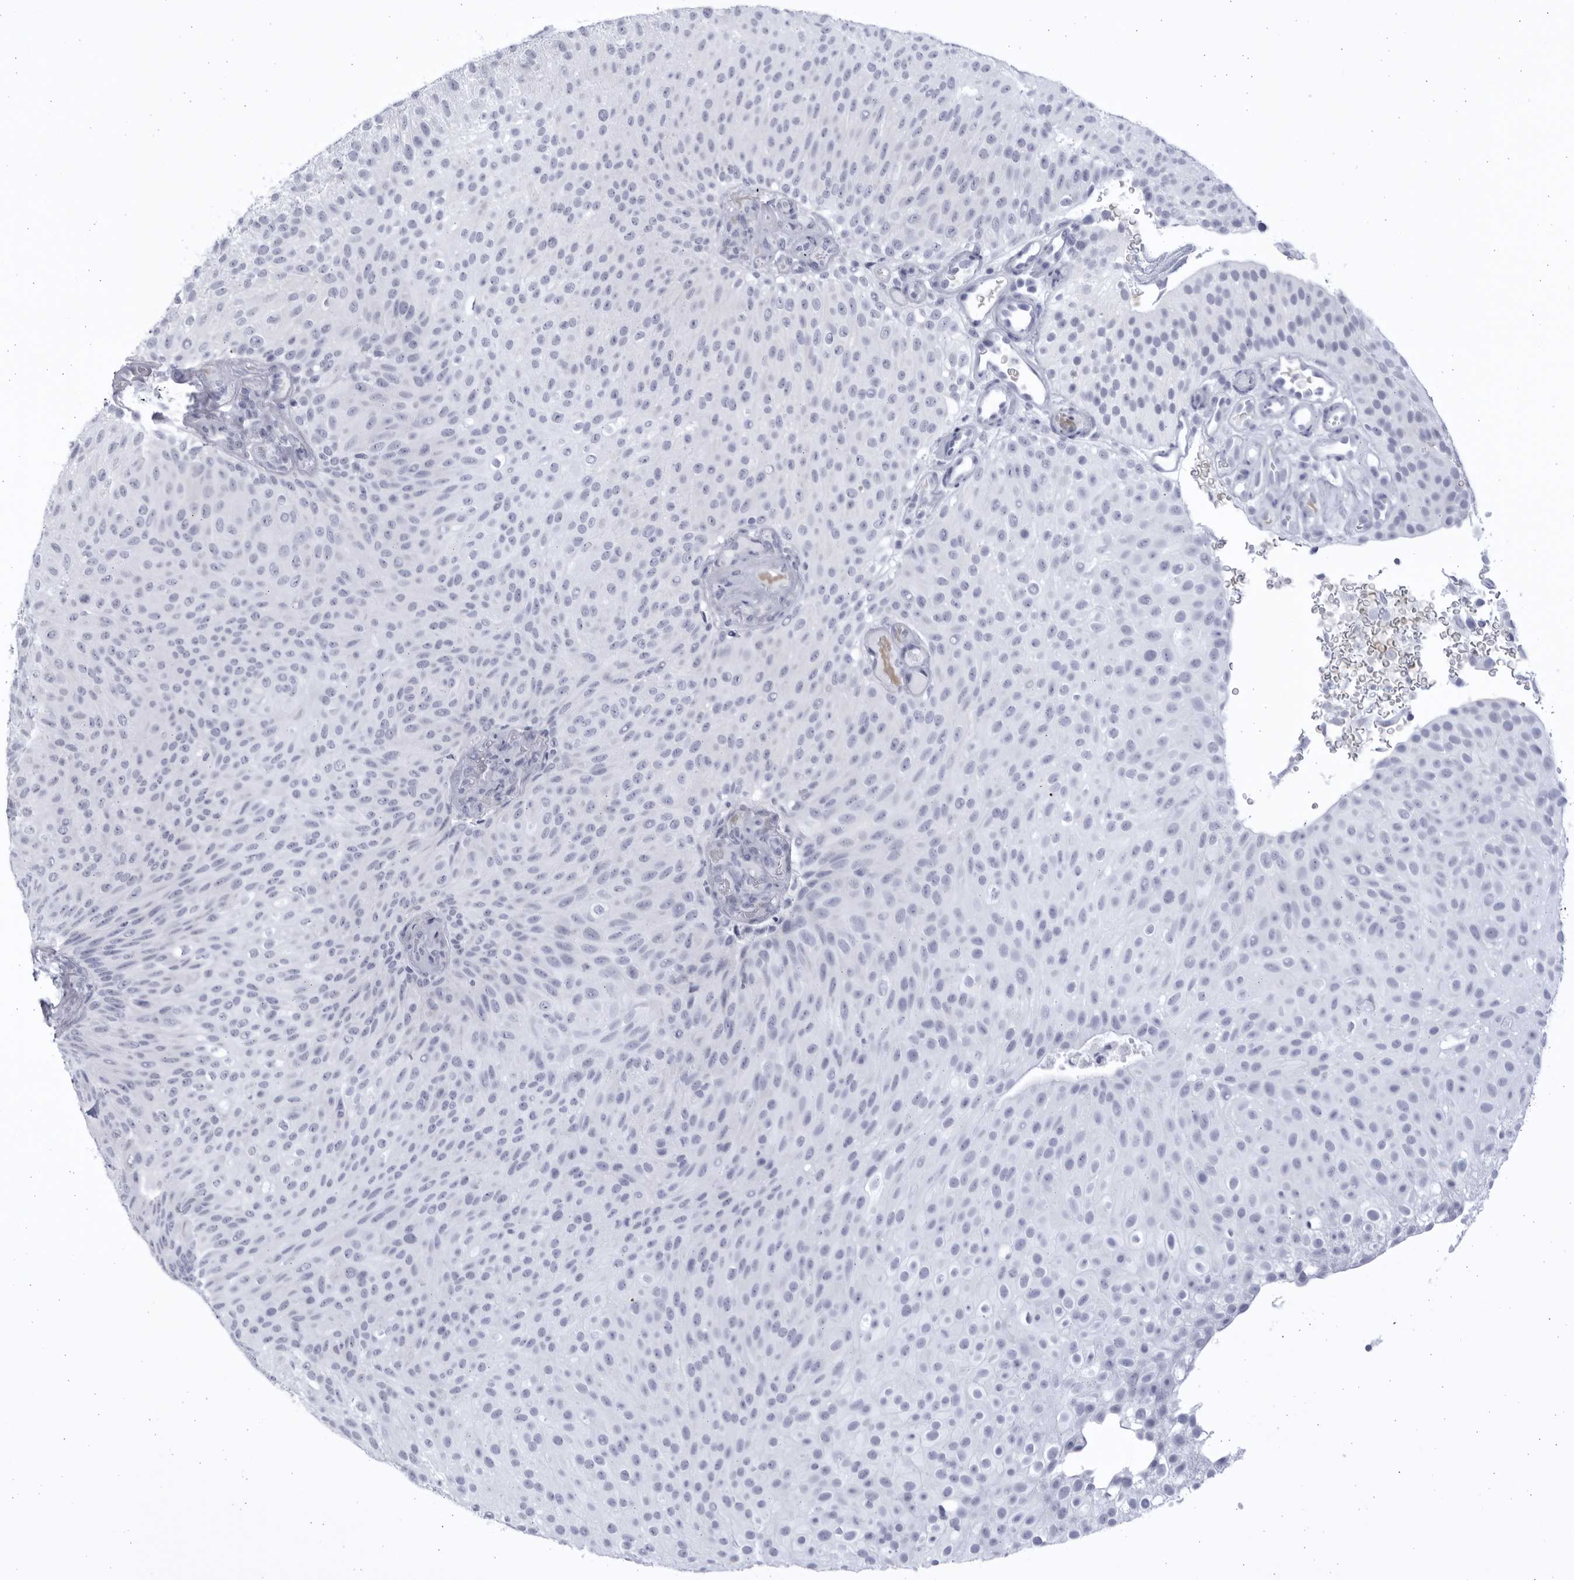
{"staining": {"intensity": "negative", "quantity": "none", "location": "none"}, "tissue": "urothelial cancer", "cell_type": "Tumor cells", "image_type": "cancer", "snomed": [{"axis": "morphology", "description": "Urothelial carcinoma, Low grade"}, {"axis": "topography", "description": "Urinary bladder"}], "caption": "A photomicrograph of human urothelial cancer is negative for staining in tumor cells. The staining was performed using DAB (3,3'-diaminobenzidine) to visualize the protein expression in brown, while the nuclei were stained in blue with hematoxylin (Magnification: 20x).", "gene": "CCDC181", "patient": {"sex": "male", "age": 78}}